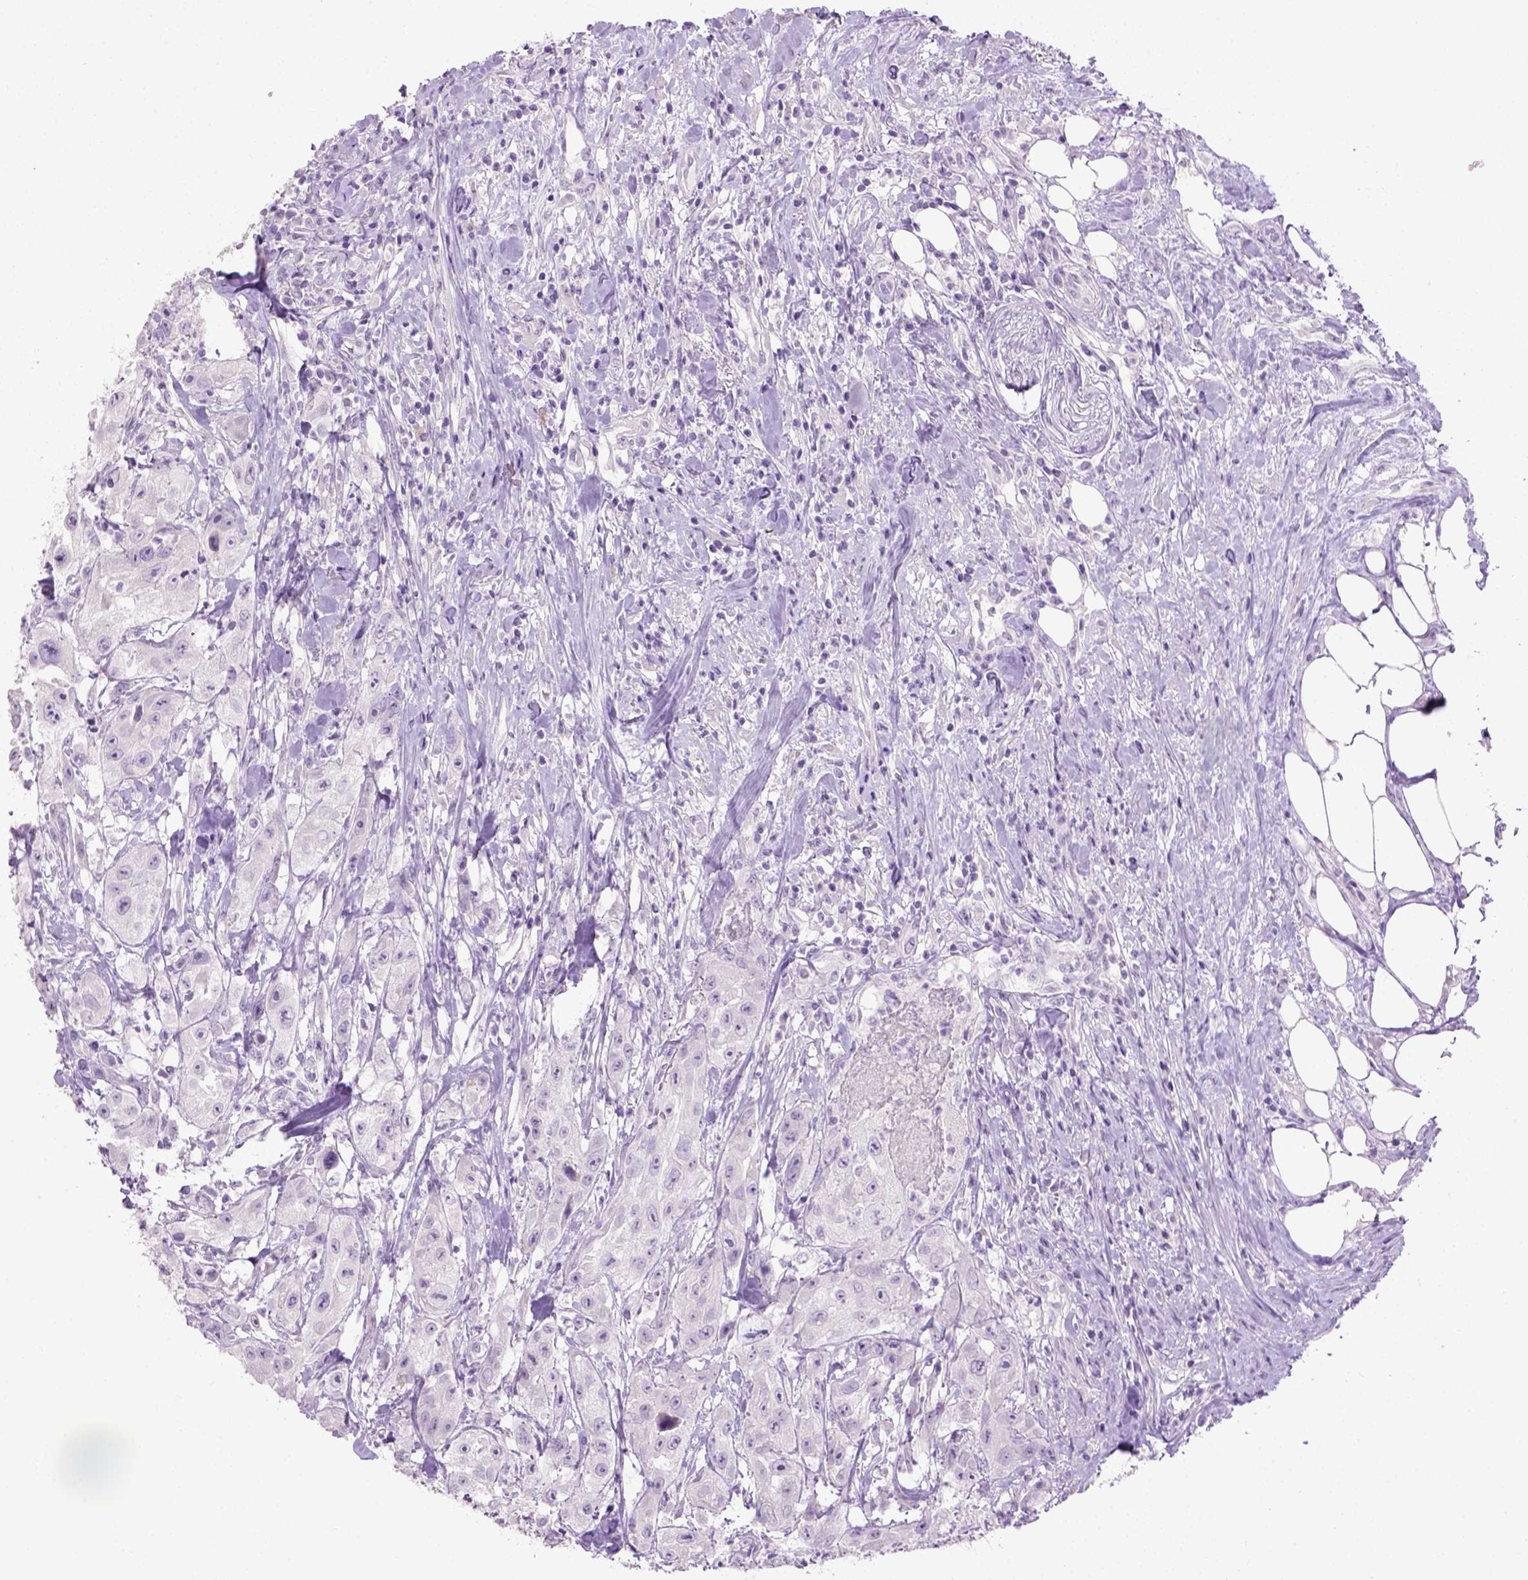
{"staining": {"intensity": "negative", "quantity": "none", "location": "none"}, "tissue": "urothelial cancer", "cell_type": "Tumor cells", "image_type": "cancer", "snomed": [{"axis": "morphology", "description": "Urothelial carcinoma, High grade"}, {"axis": "topography", "description": "Urinary bladder"}], "caption": "DAB immunohistochemical staining of high-grade urothelial carcinoma displays no significant staining in tumor cells.", "gene": "CYP24A1", "patient": {"sex": "male", "age": 79}}